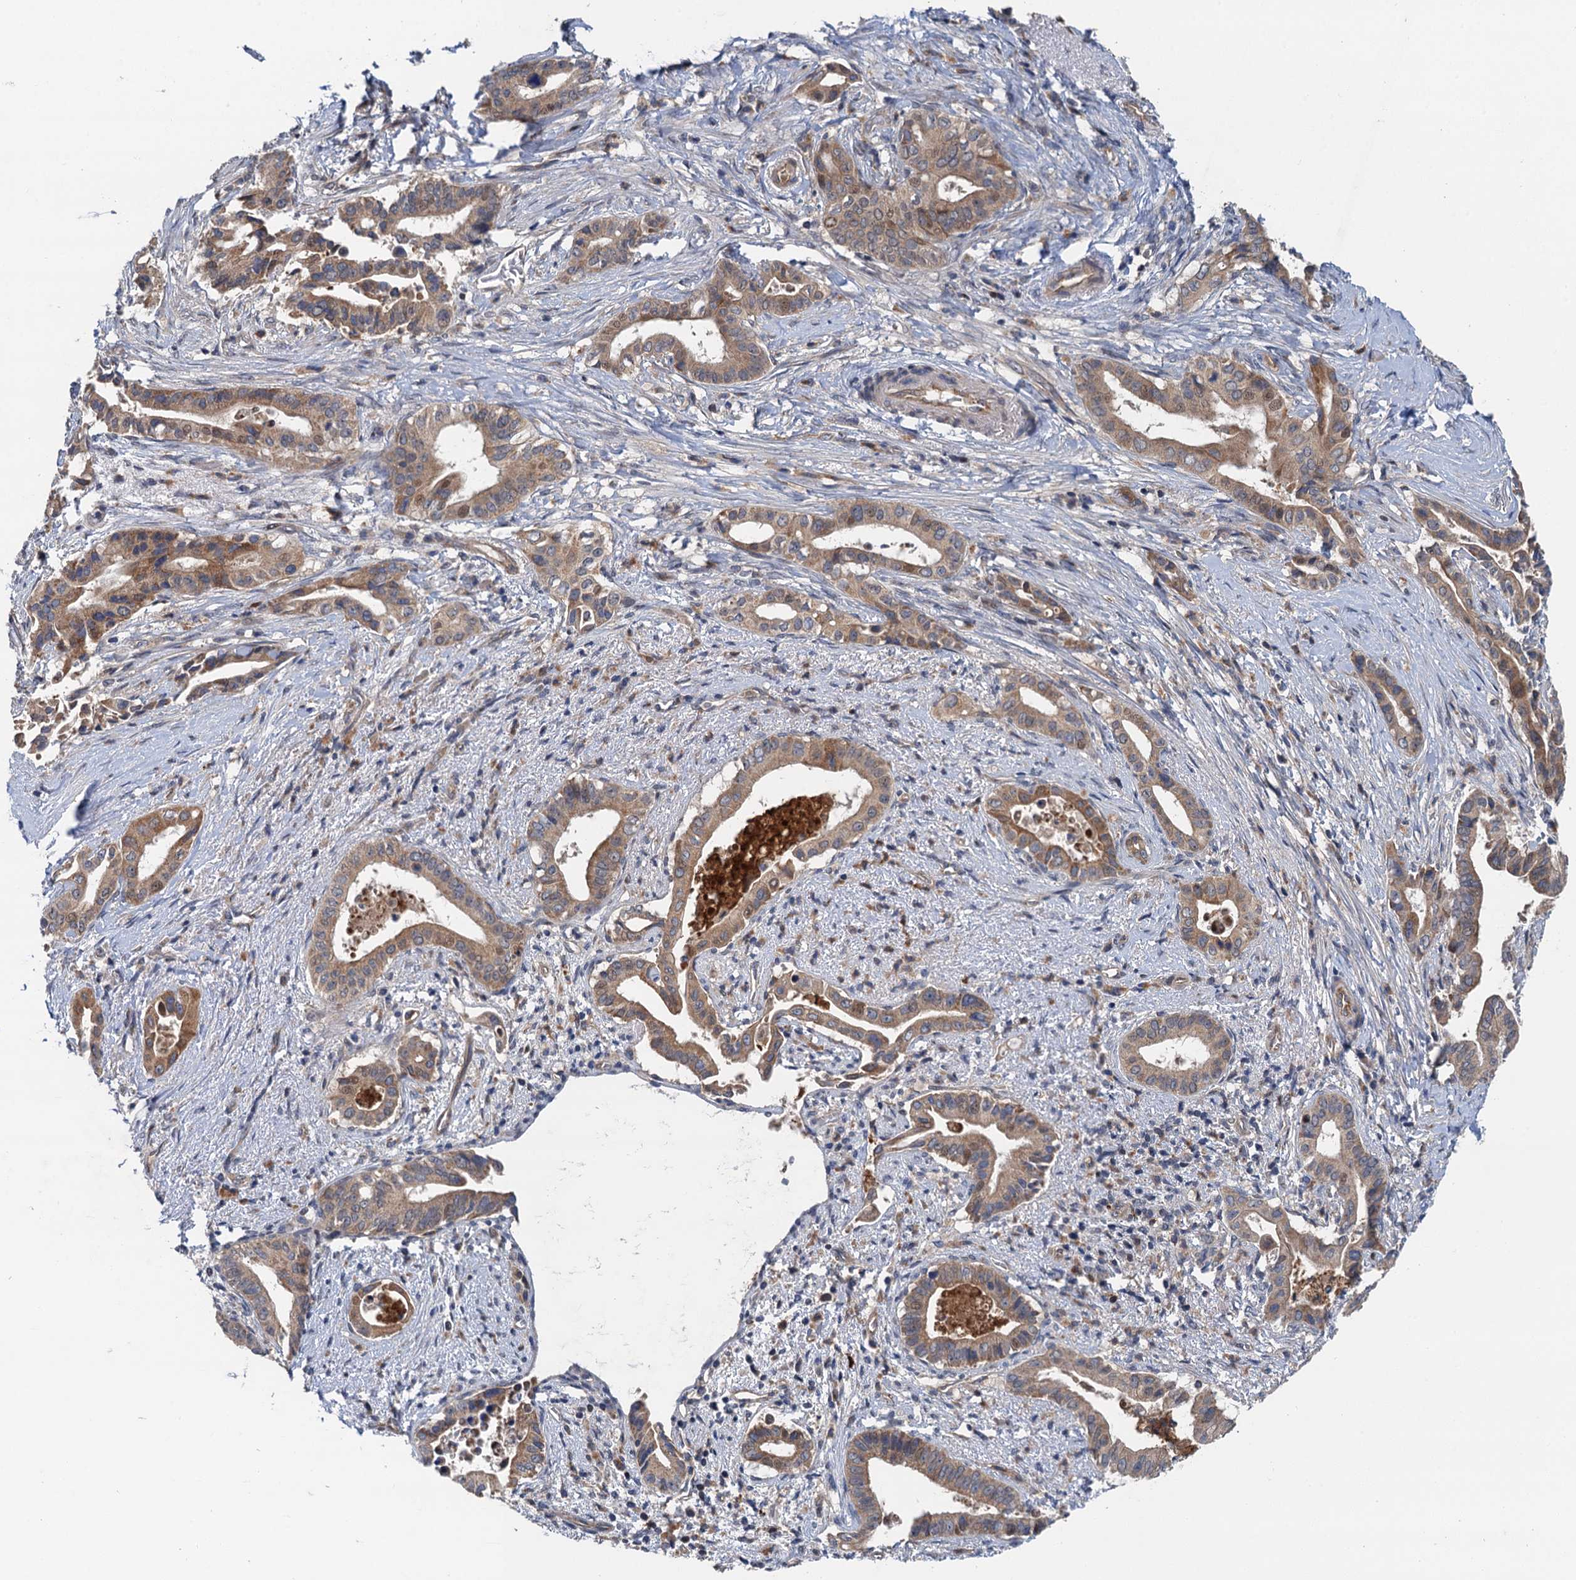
{"staining": {"intensity": "moderate", "quantity": ">75%", "location": "cytoplasmic/membranous,nuclear"}, "tissue": "pancreatic cancer", "cell_type": "Tumor cells", "image_type": "cancer", "snomed": [{"axis": "morphology", "description": "Adenocarcinoma, NOS"}, {"axis": "topography", "description": "Pancreas"}], "caption": "Moderate cytoplasmic/membranous and nuclear positivity is present in about >75% of tumor cells in adenocarcinoma (pancreatic). The protein is stained brown, and the nuclei are stained in blue (DAB IHC with brightfield microscopy, high magnification).", "gene": "NLRP10", "patient": {"sex": "female", "age": 77}}